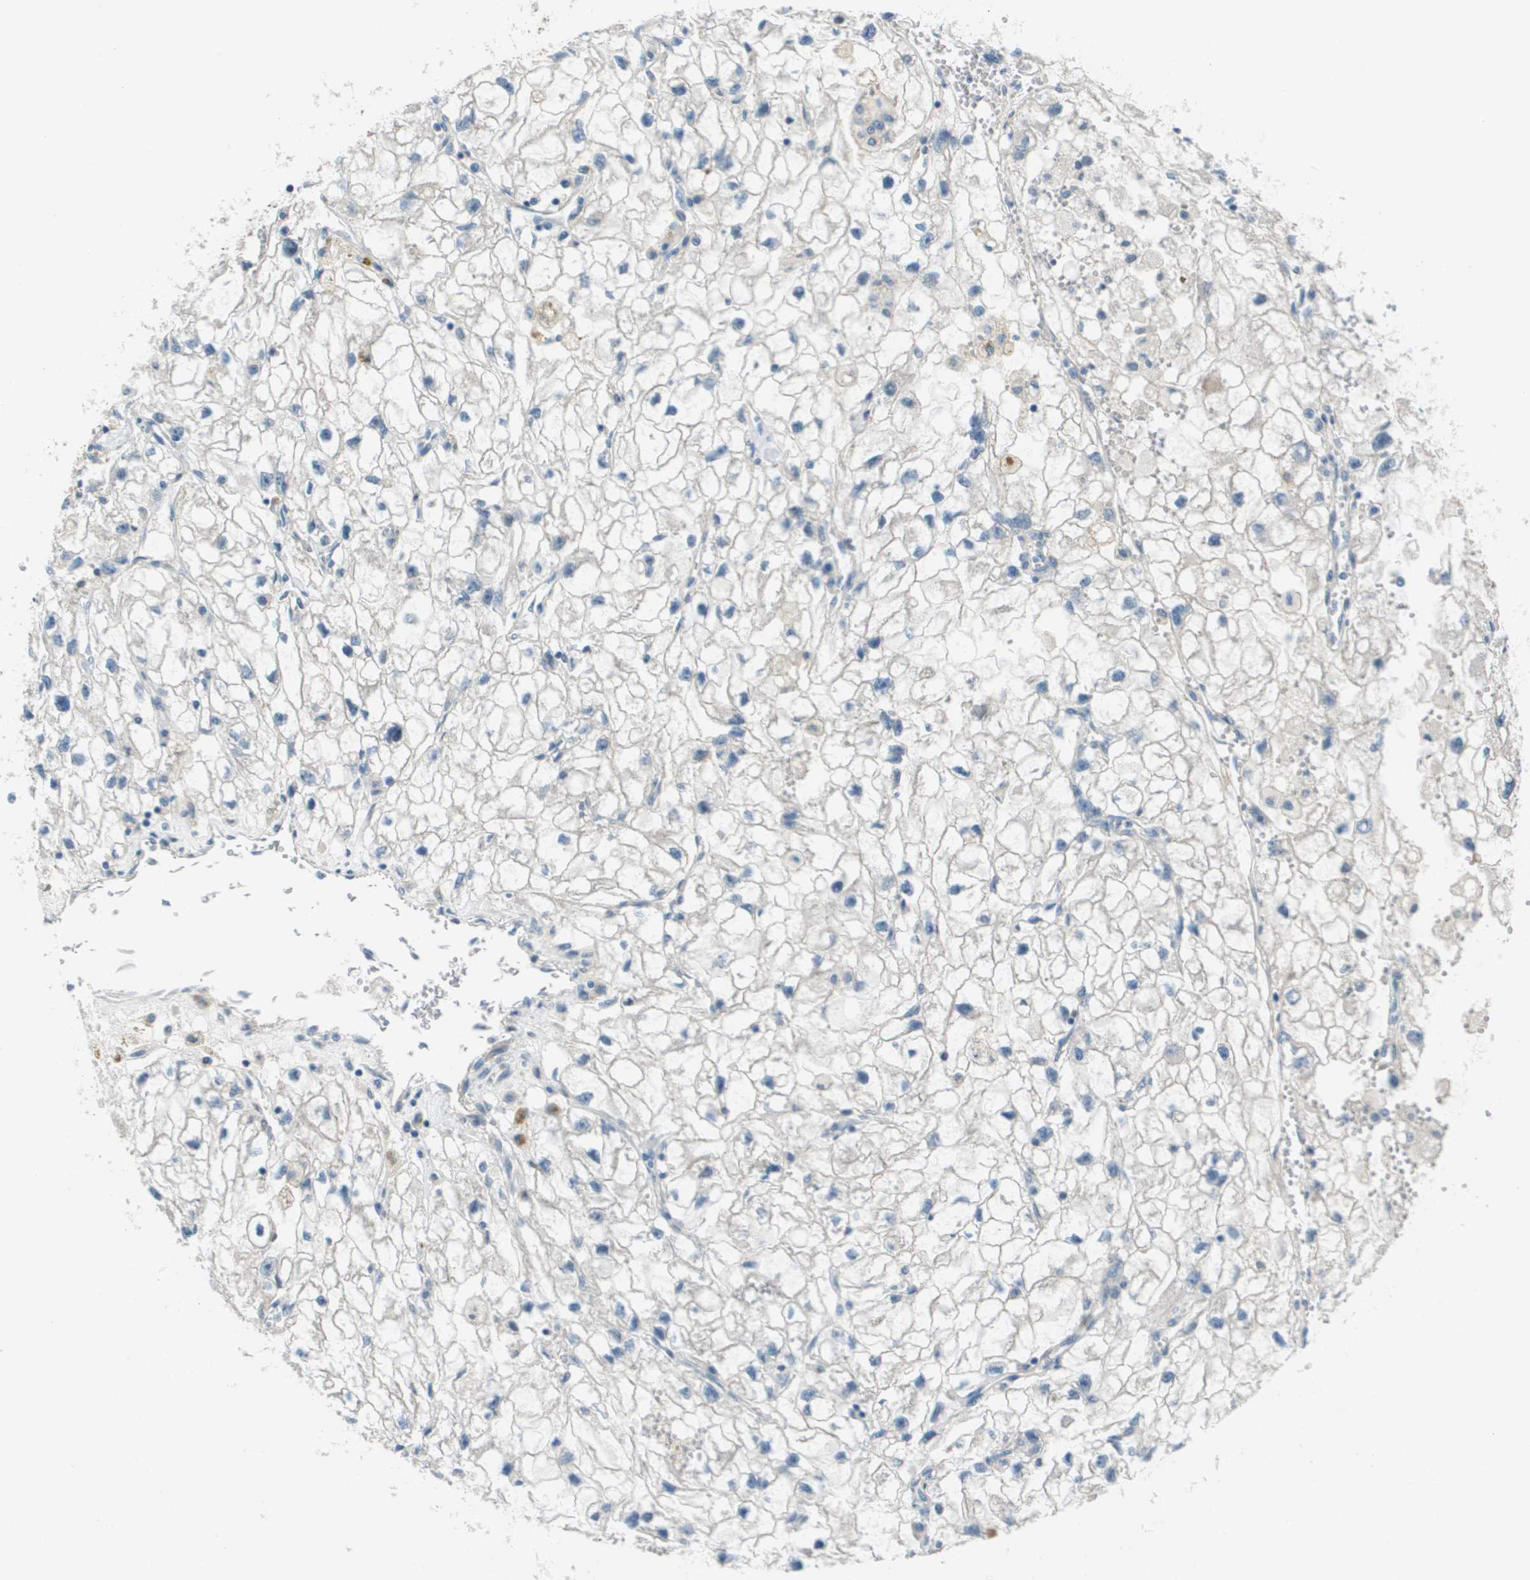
{"staining": {"intensity": "negative", "quantity": "none", "location": "none"}, "tissue": "renal cancer", "cell_type": "Tumor cells", "image_type": "cancer", "snomed": [{"axis": "morphology", "description": "Adenocarcinoma, NOS"}, {"axis": "topography", "description": "Kidney"}], "caption": "Tumor cells show no significant protein staining in renal adenocarcinoma.", "gene": "PCOLCE", "patient": {"sex": "female", "age": 70}}